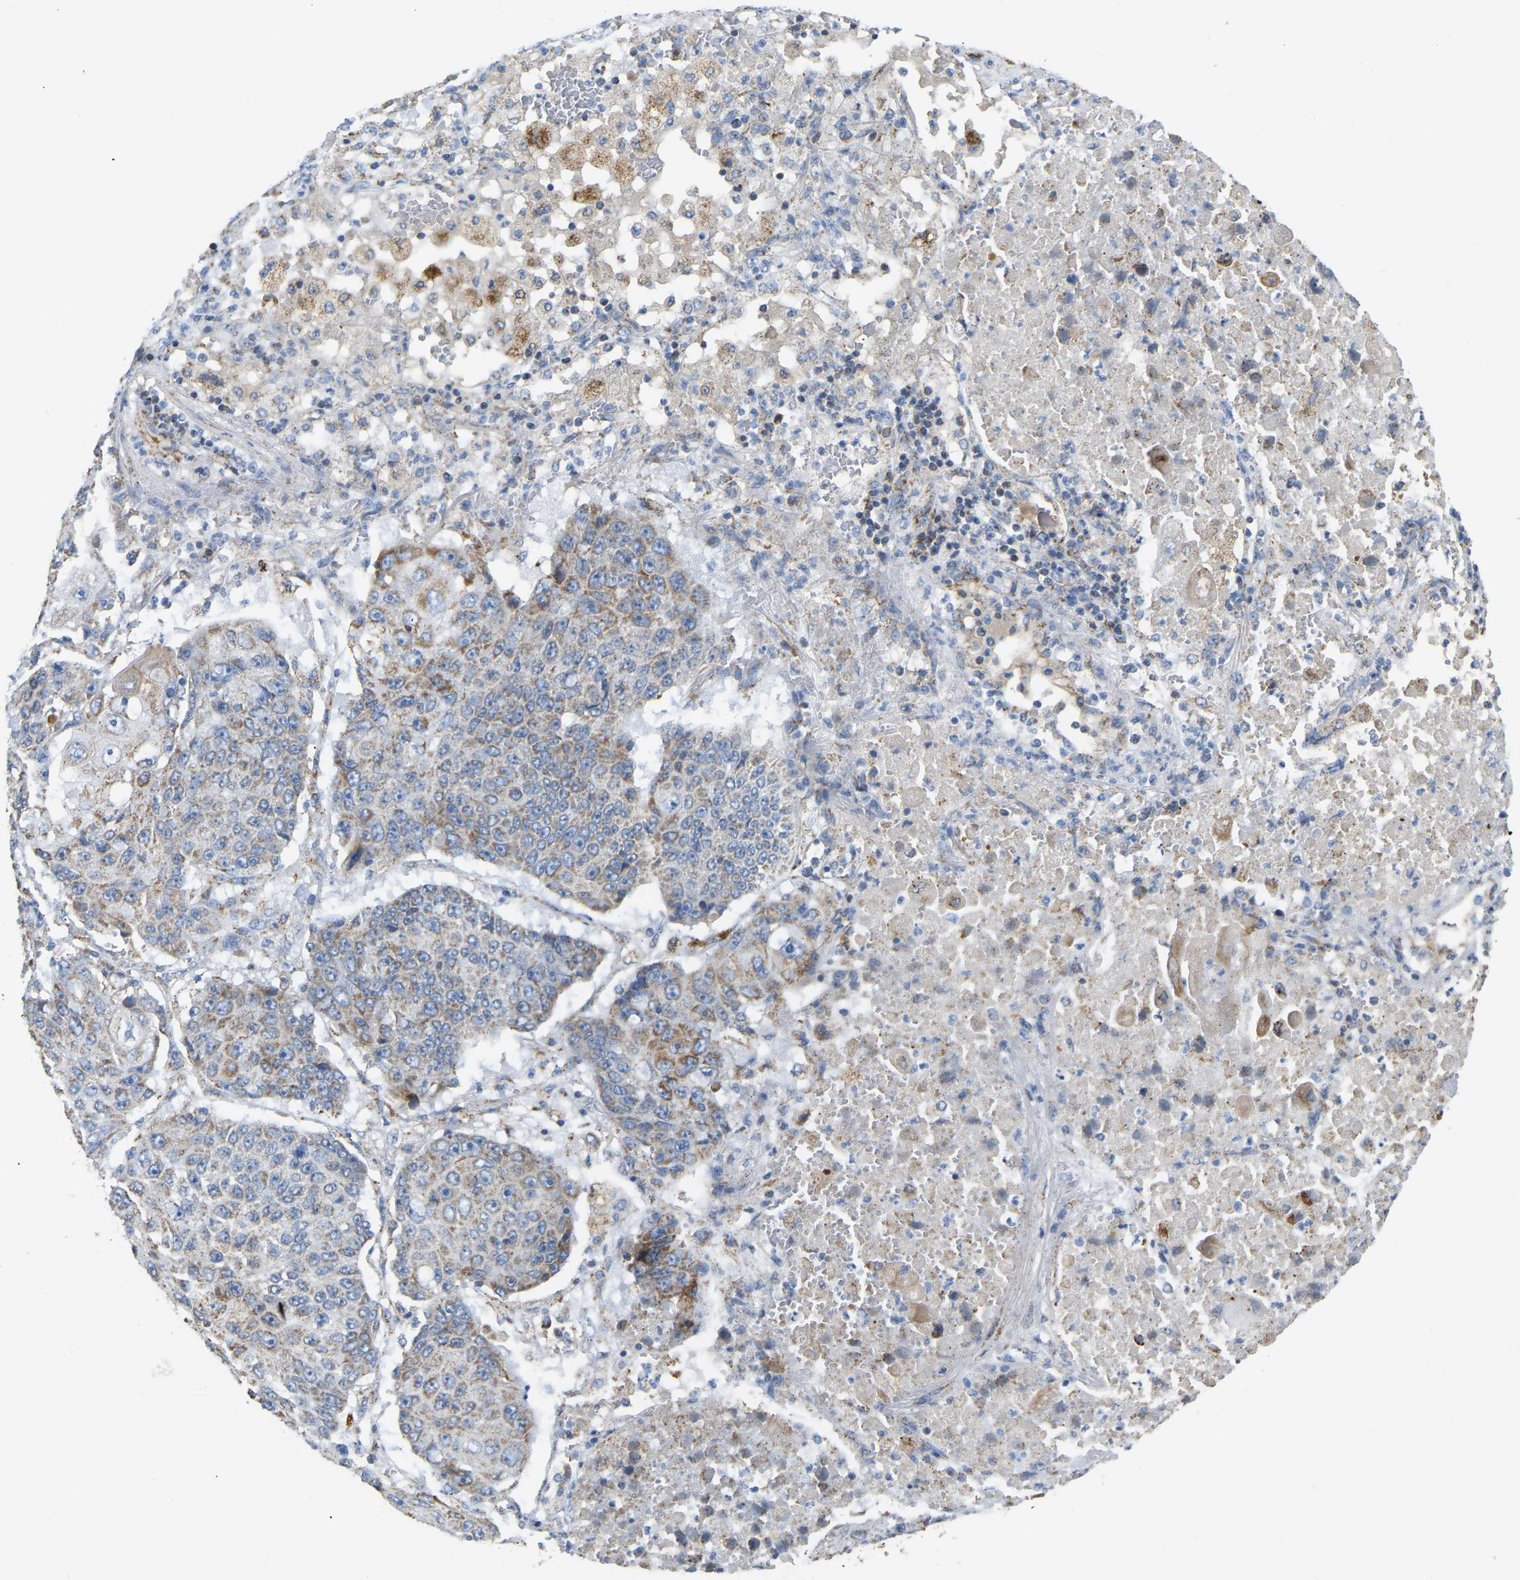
{"staining": {"intensity": "weak", "quantity": "<25%", "location": "cytoplasmic/membranous"}, "tissue": "lung cancer", "cell_type": "Tumor cells", "image_type": "cancer", "snomed": [{"axis": "morphology", "description": "Squamous cell carcinoma, NOS"}, {"axis": "topography", "description": "Lung"}], "caption": "An image of human lung squamous cell carcinoma is negative for staining in tumor cells.", "gene": "HIBADH", "patient": {"sex": "male", "age": 61}}